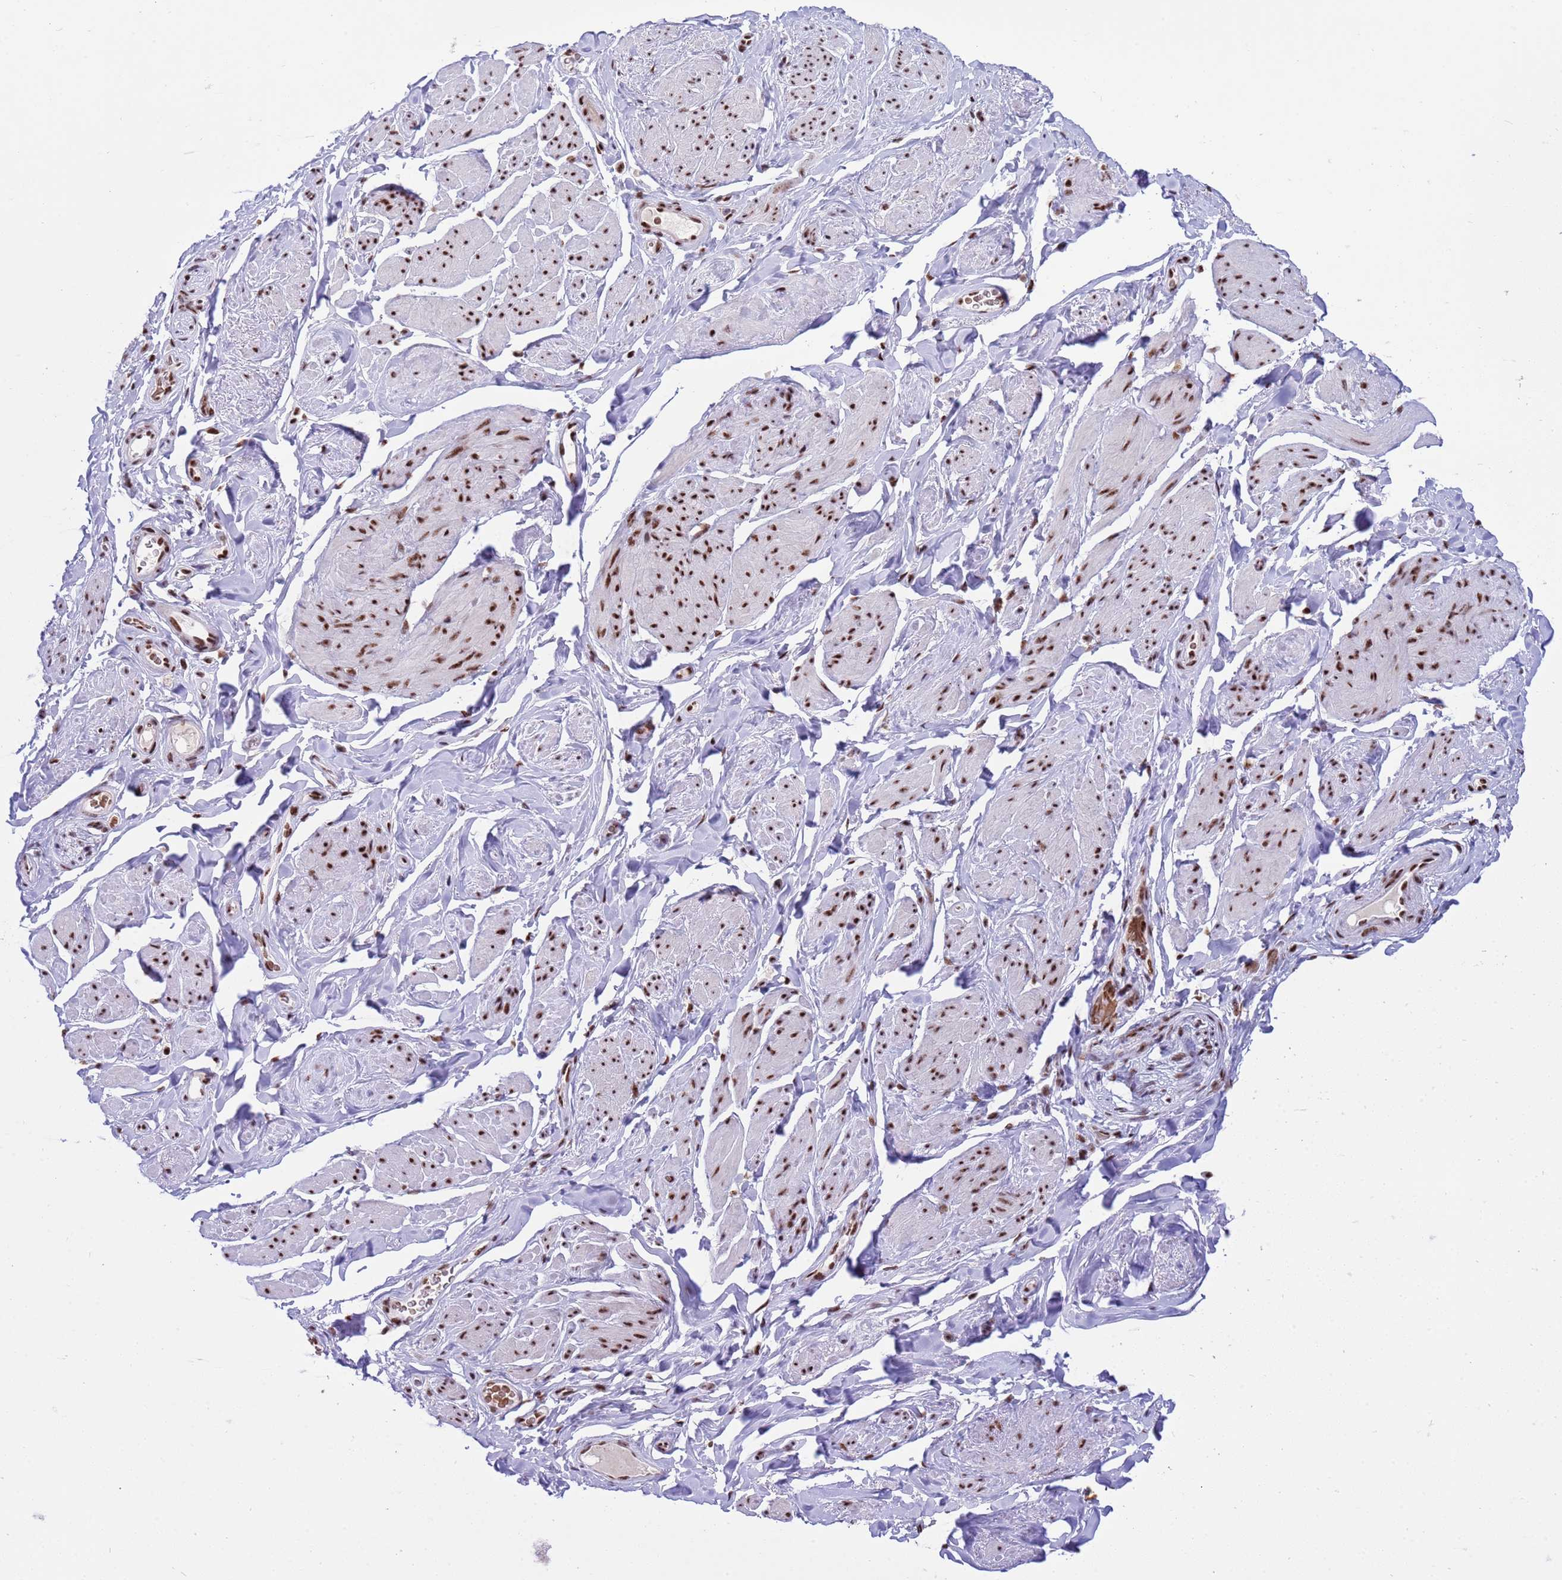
{"staining": {"intensity": "strong", "quantity": ">75%", "location": "nuclear"}, "tissue": "smooth muscle", "cell_type": "Smooth muscle cells", "image_type": "normal", "snomed": [{"axis": "morphology", "description": "Normal tissue, NOS"}, {"axis": "topography", "description": "Smooth muscle"}, {"axis": "topography", "description": "Peripheral nerve tissue"}], "caption": "Immunohistochemical staining of benign human smooth muscle reveals high levels of strong nuclear expression in about >75% of smooth muscle cells. (DAB (3,3'-diaminobenzidine) = brown stain, brightfield microscopy at high magnification).", "gene": "THOC2", "patient": {"sex": "male", "age": 69}}